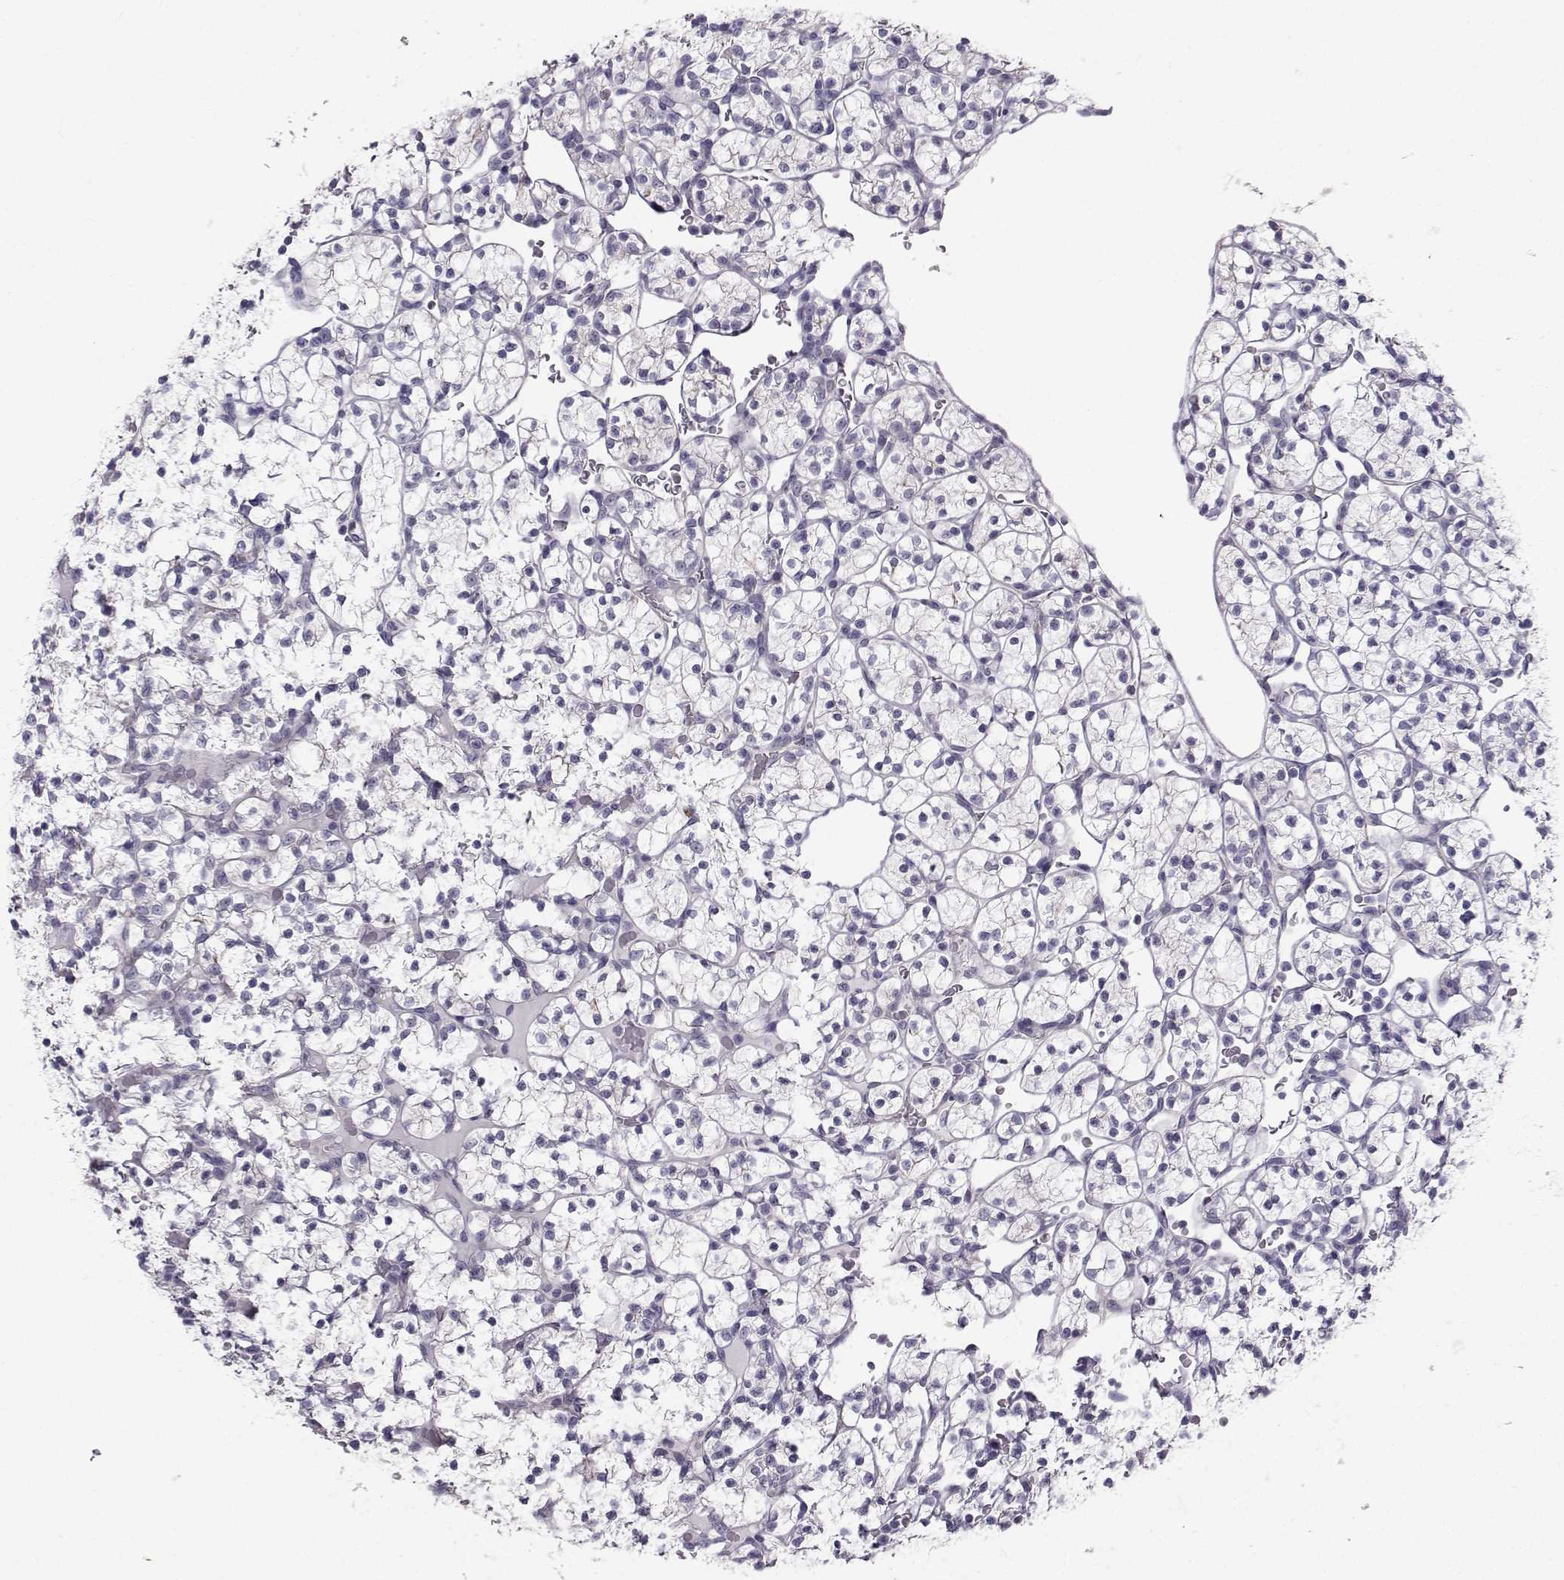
{"staining": {"intensity": "negative", "quantity": "none", "location": "none"}, "tissue": "renal cancer", "cell_type": "Tumor cells", "image_type": "cancer", "snomed": [{"axis": "morphology", "description": "Adenocarcinoma, NOS"}, {"axis": "topography", "description": "Kidney"}], "caption": "Immunohistochemical staining of human renal adenocarcinoma exhibits no significant expression in tumor cells. Brightfield microscopy of immunohistochemistry stained with DAB (3,3'-diaminobenzidine) (brown) and hematoxylin (blue), captured at high magnification.", "gene": "SPDYE4", "patient": {"sex": "female", "age": 89}}